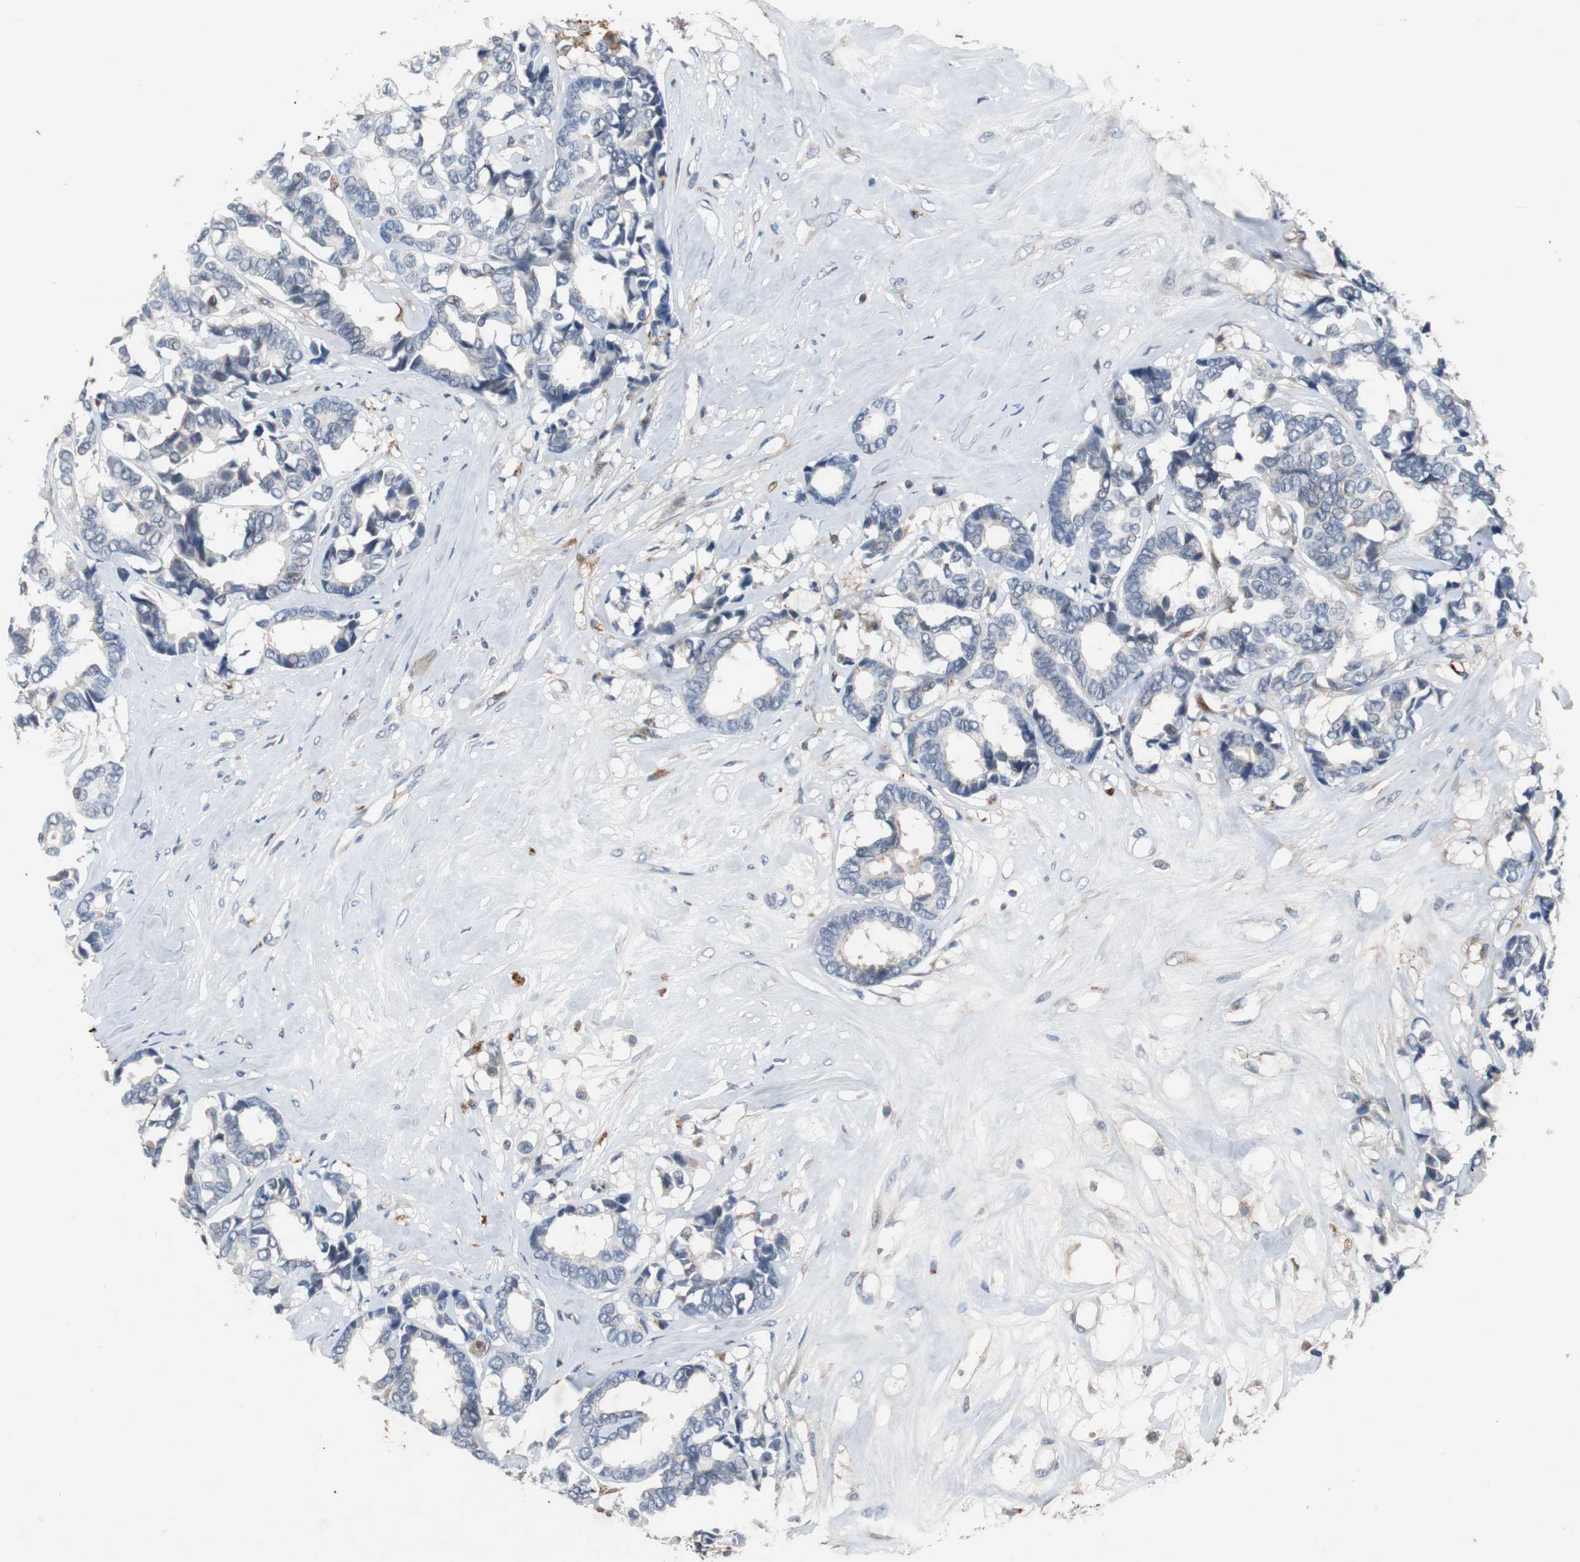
{"staining": {"intensity": "negative", "quantity": "none", "location": "none"}, "tissue": "breast cancer", "cell_type": "Tumor cells", "image_type": "cancer", "snomed": [{"axis": "morphology", "description": "Duct carcinoma"}, {"axis": "topography", "description": "Breast"}], "caption": "The micrograph displays no significant expression in tumor cells of intraductal carcinoma (breast). (DAB (3,3'-diaminobenzidine) IHC with hematoxylin counter stain).", "gene": "CALB2", "patient": {"sex": "female", "age": 87}}